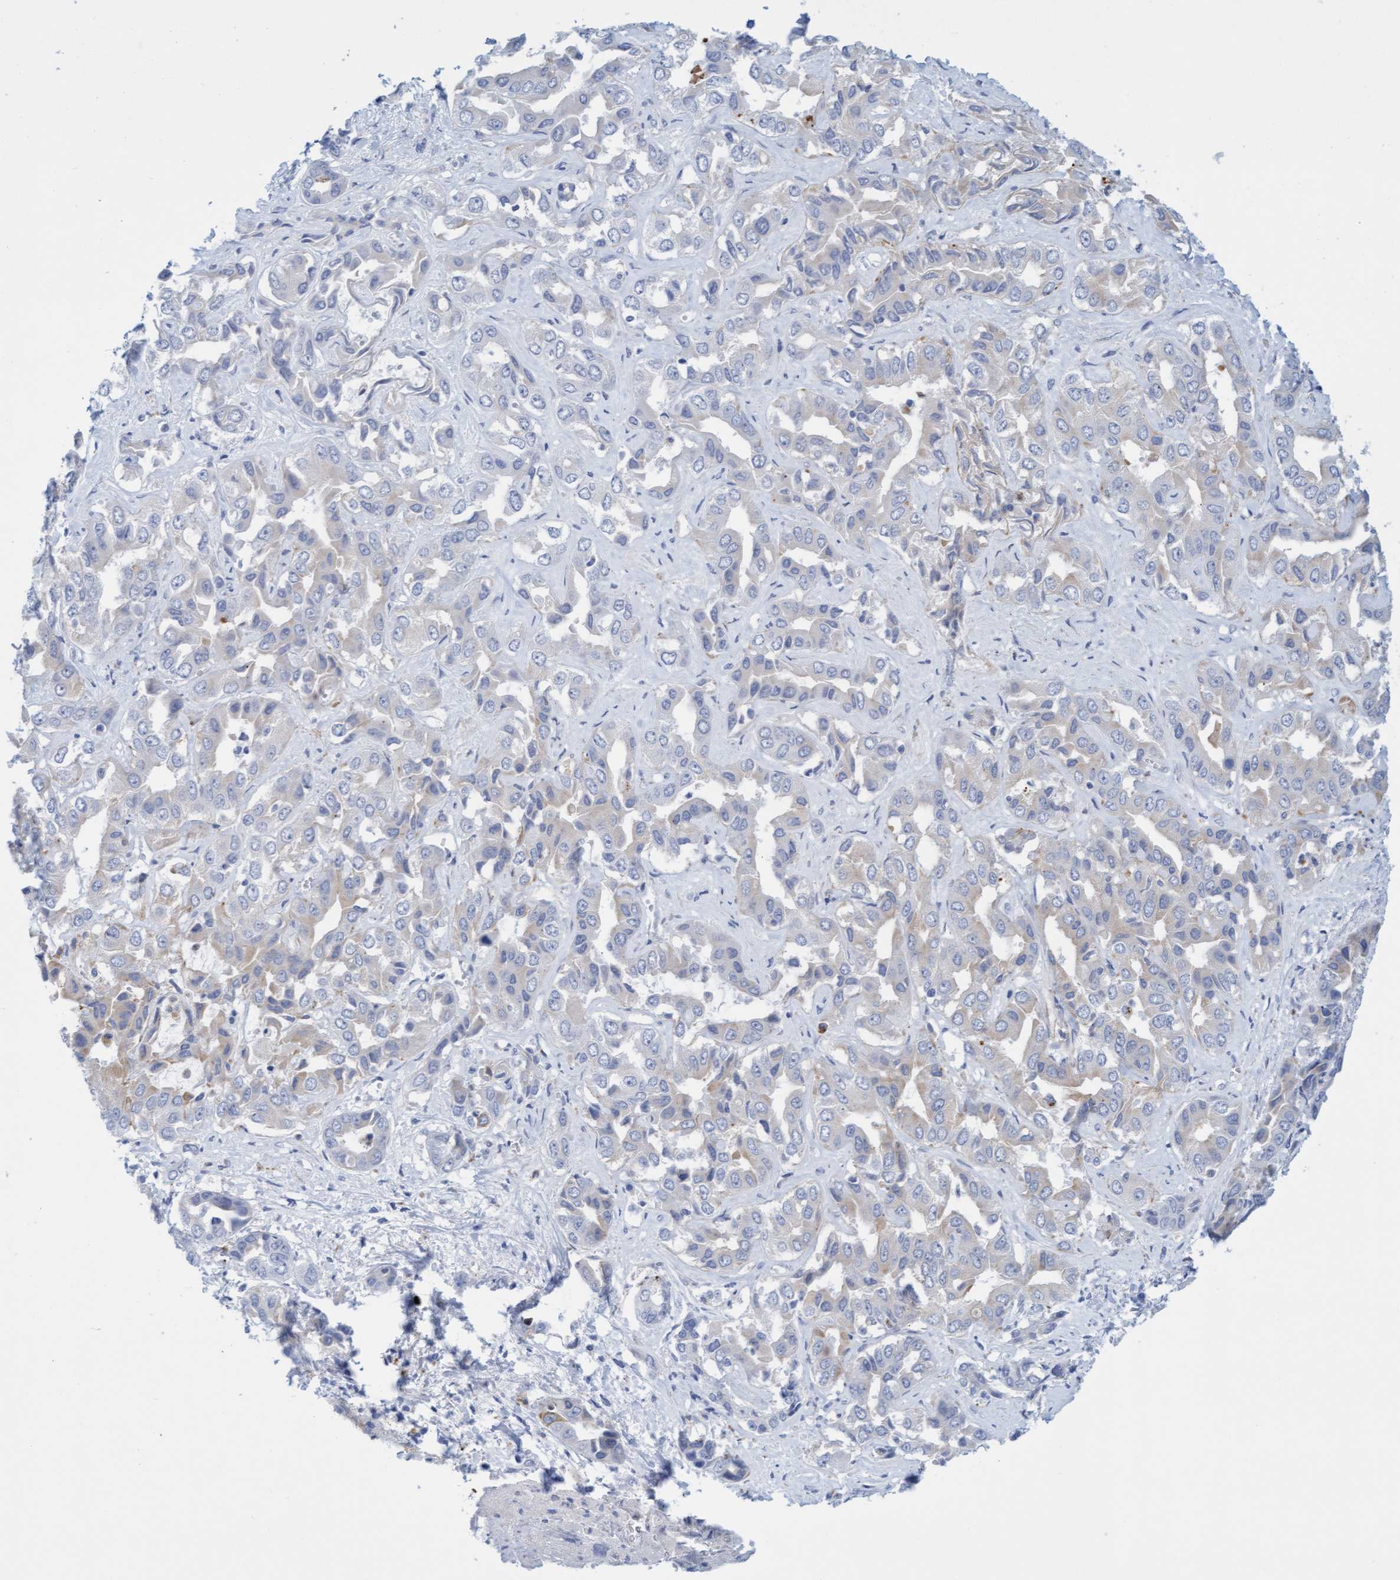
{"staining": {"intensity": "negative", "quantity": "none", "location": "none"}, "tissue": "liver cancer", "cell_type": "Tumor cells", "image_type": "cancer", "snomed": [{"axis": "morphology", "description": "Cholangiocarcinoma"}, {"axis": "topography", "description": "Liver"}], "caption": "The micrograph exhibits no staining of tumor cells in liver cancer.", "gene": "SGSH", "patient": {"sex": "female", "age": 52}}